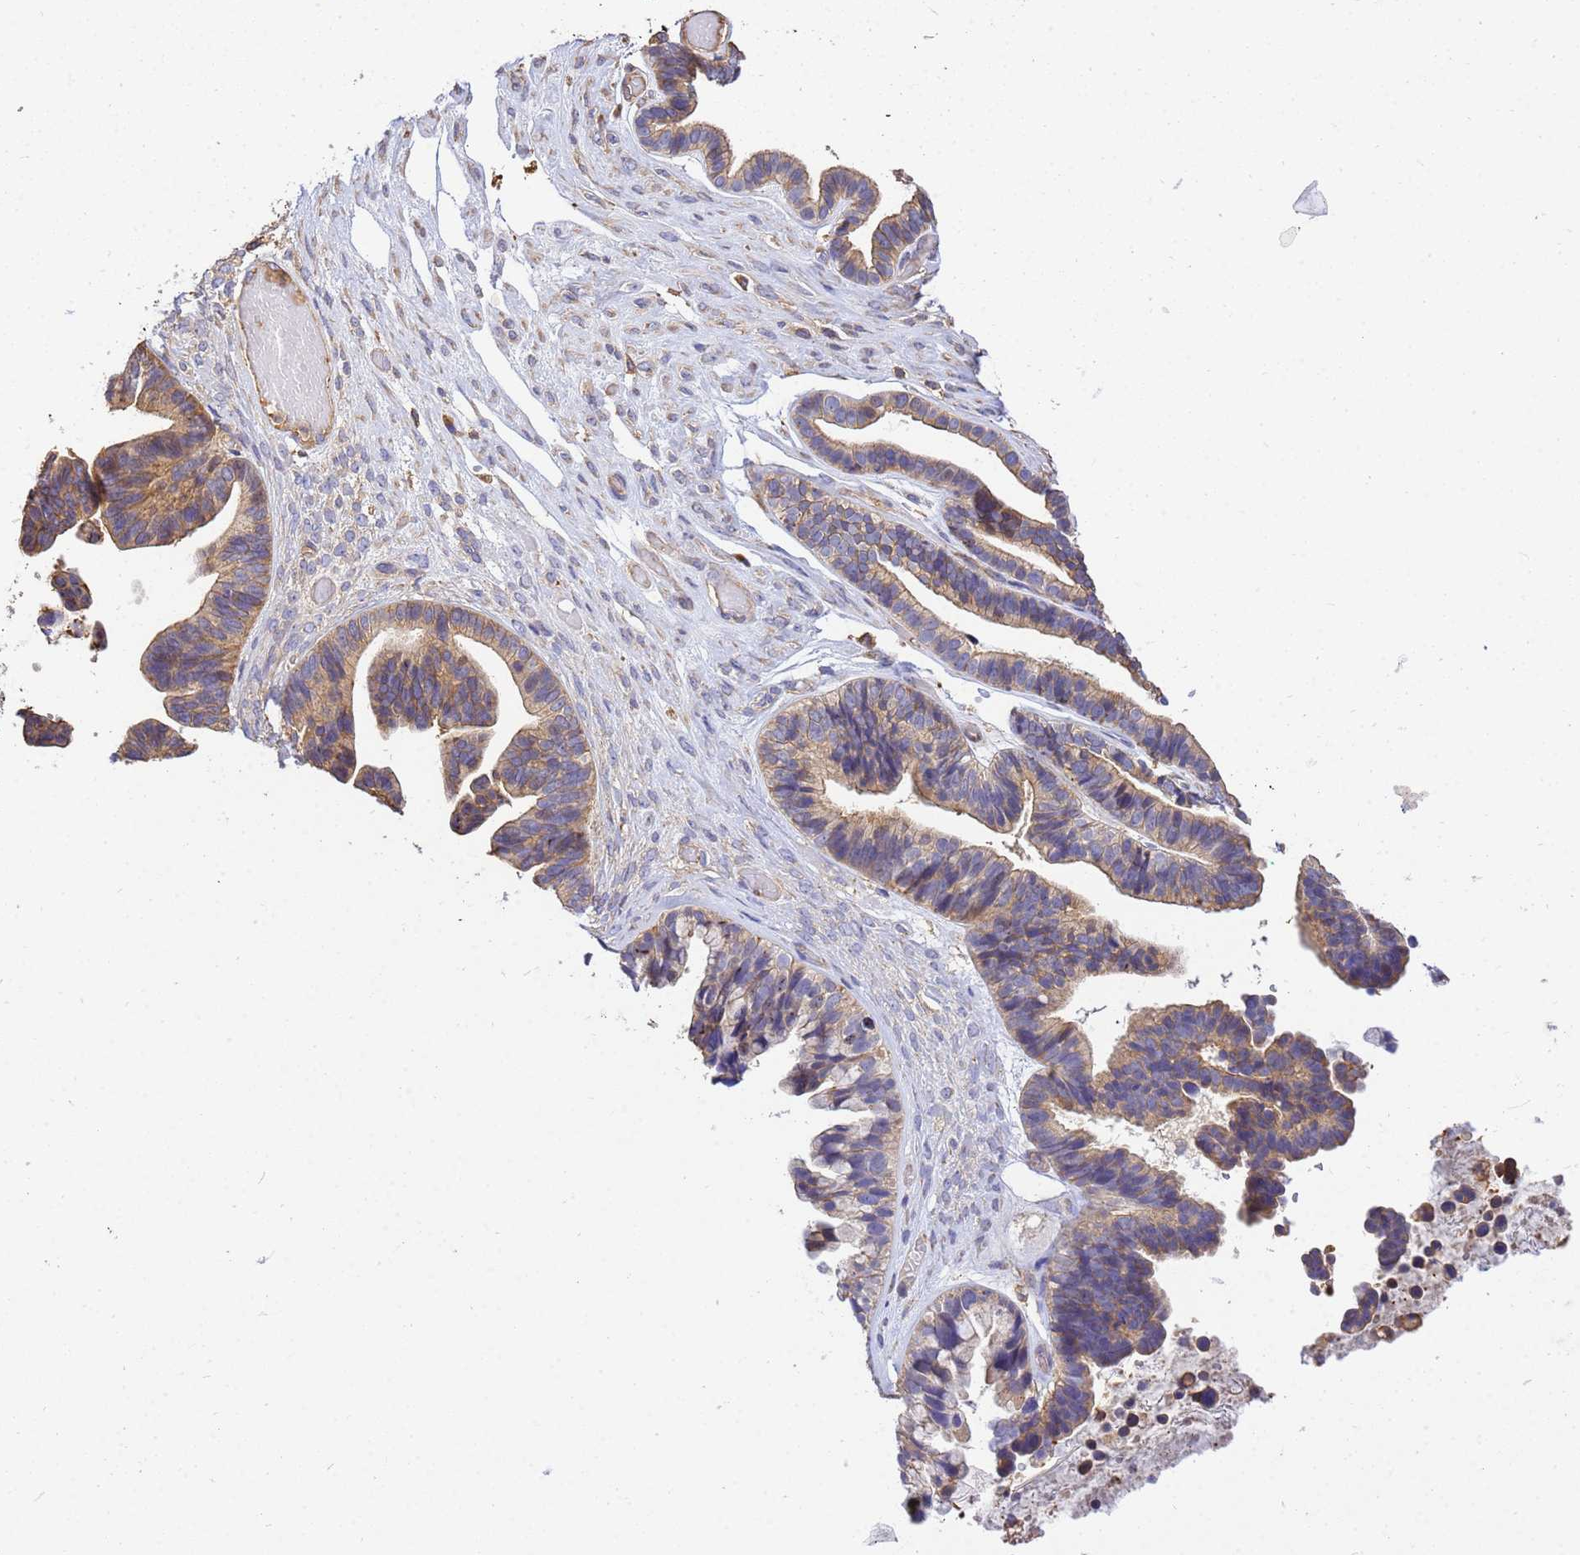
{"staining": {"intensity": "moderate", "quantity": ">75%", "location": "cytoplasmic/membranous"}, "tissue": "ovarian cancer", "cell_type": "Tumor cells", "image_type": "cancer", "snomed": [{"axis": "morphology", "description": "Cystadenocarcinoma, serous, NOS"}, {"axis": "topography", "description": "Ovary"}], "caption": "This histopathology image exhibits ovarian cancer (serous cystadenocarcinoma) stained with immunohistochemistry to label a protein in brown. The cytoplasmic/membranous of tumor cells show moderate positivity for the protein. Nuclei are counter-stained blue.", "gene": "WDR64", "patient": {"sex": "female", "age": 56}}